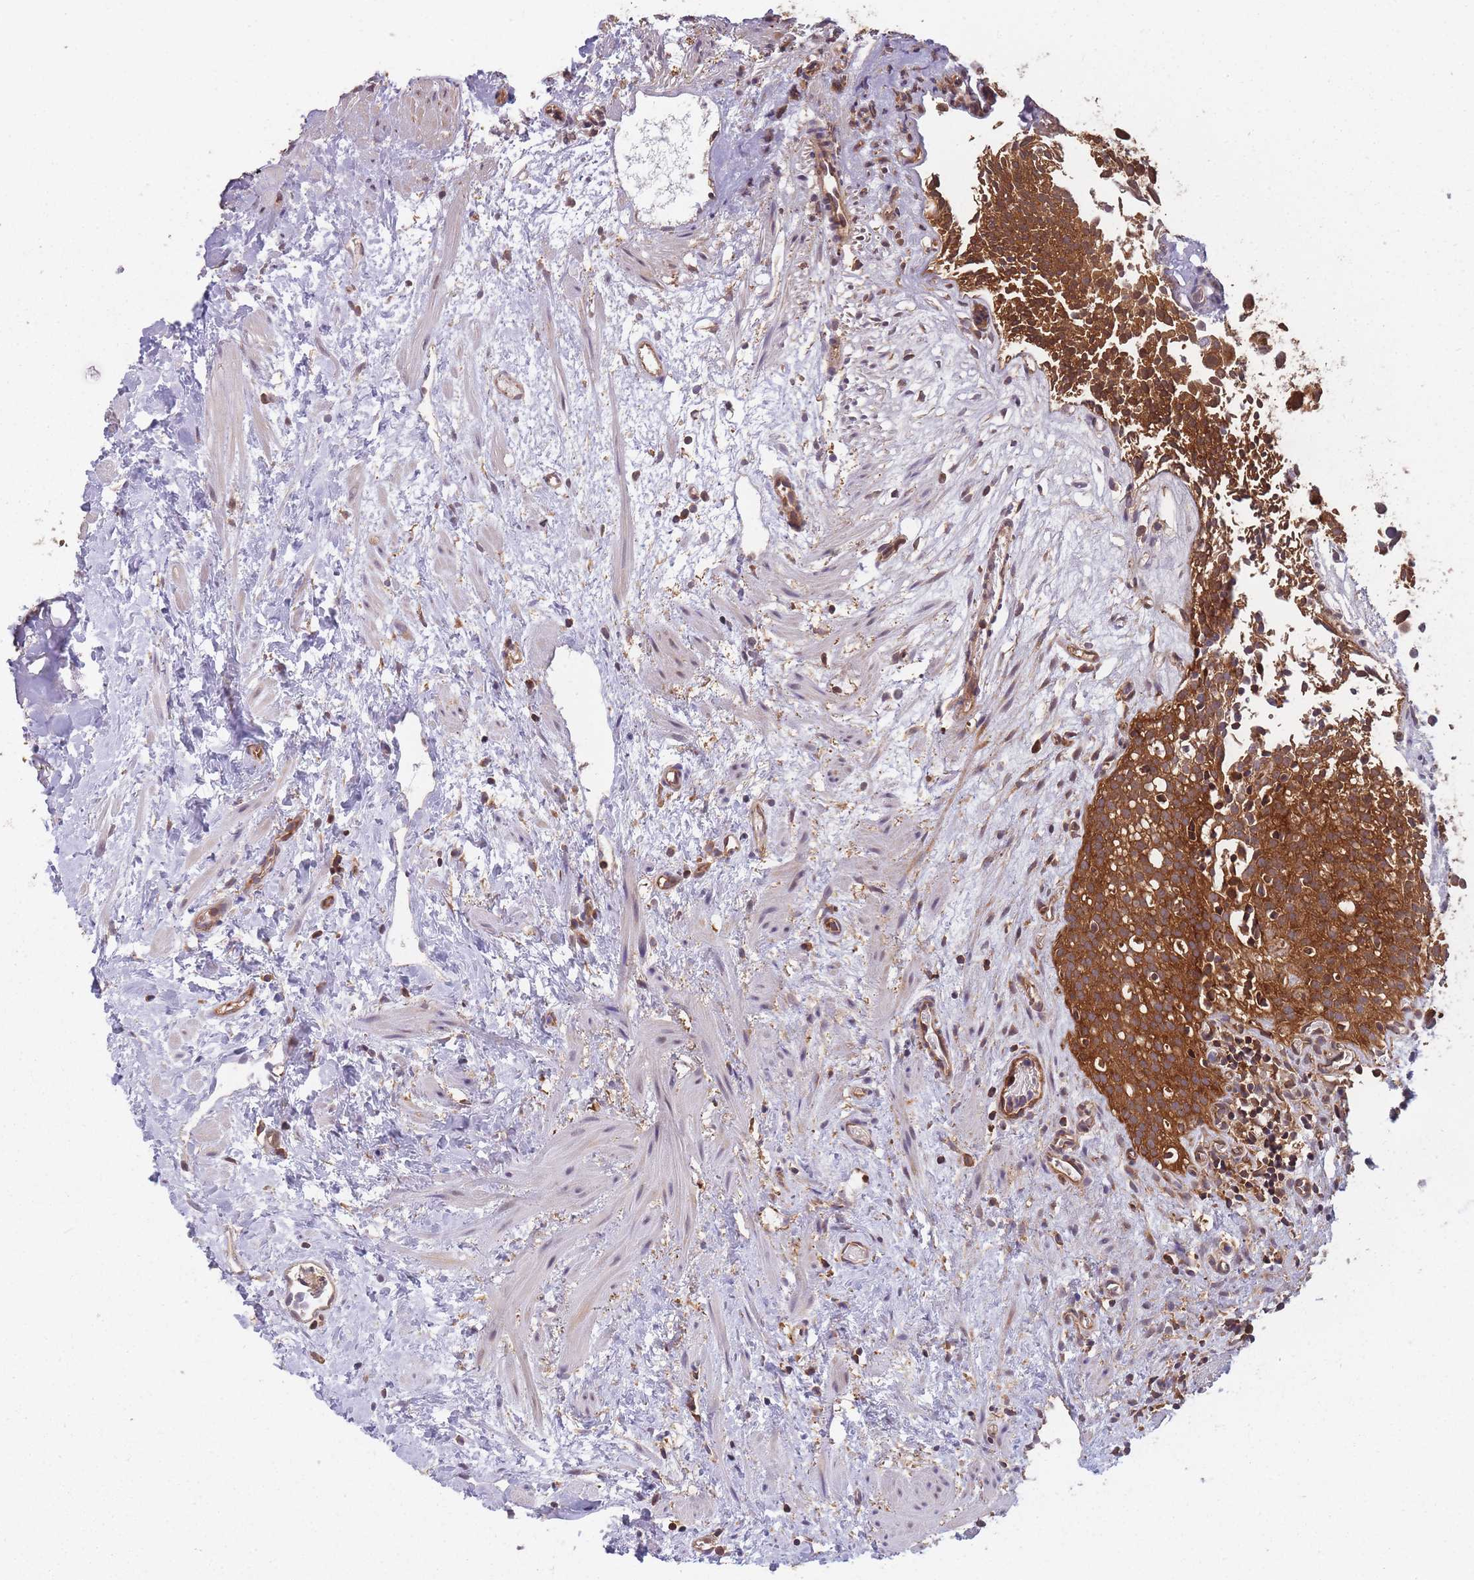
{"staining": {"intensity": "strong", "quantity": ">75%", "location": "cytoplasmic/membranous"}, "tissue": "urothelial cancer", "cell_type": "Tumor cells", "image_type": "cancer", "snomed": [{"axis": "morphology", "description": "Urothelial carcinoma, Low grade"}, {"axis": "topography", "description": "Urinary bladder"}], "caption": "This is an image of IHC staining of urothelial carcinoma (low-grade), which shows strong positivity in the cytoplasmic/membranous of tumor cells.", "gene": "PPP6R3", "patient": {"sex": "male", "age": 88}}